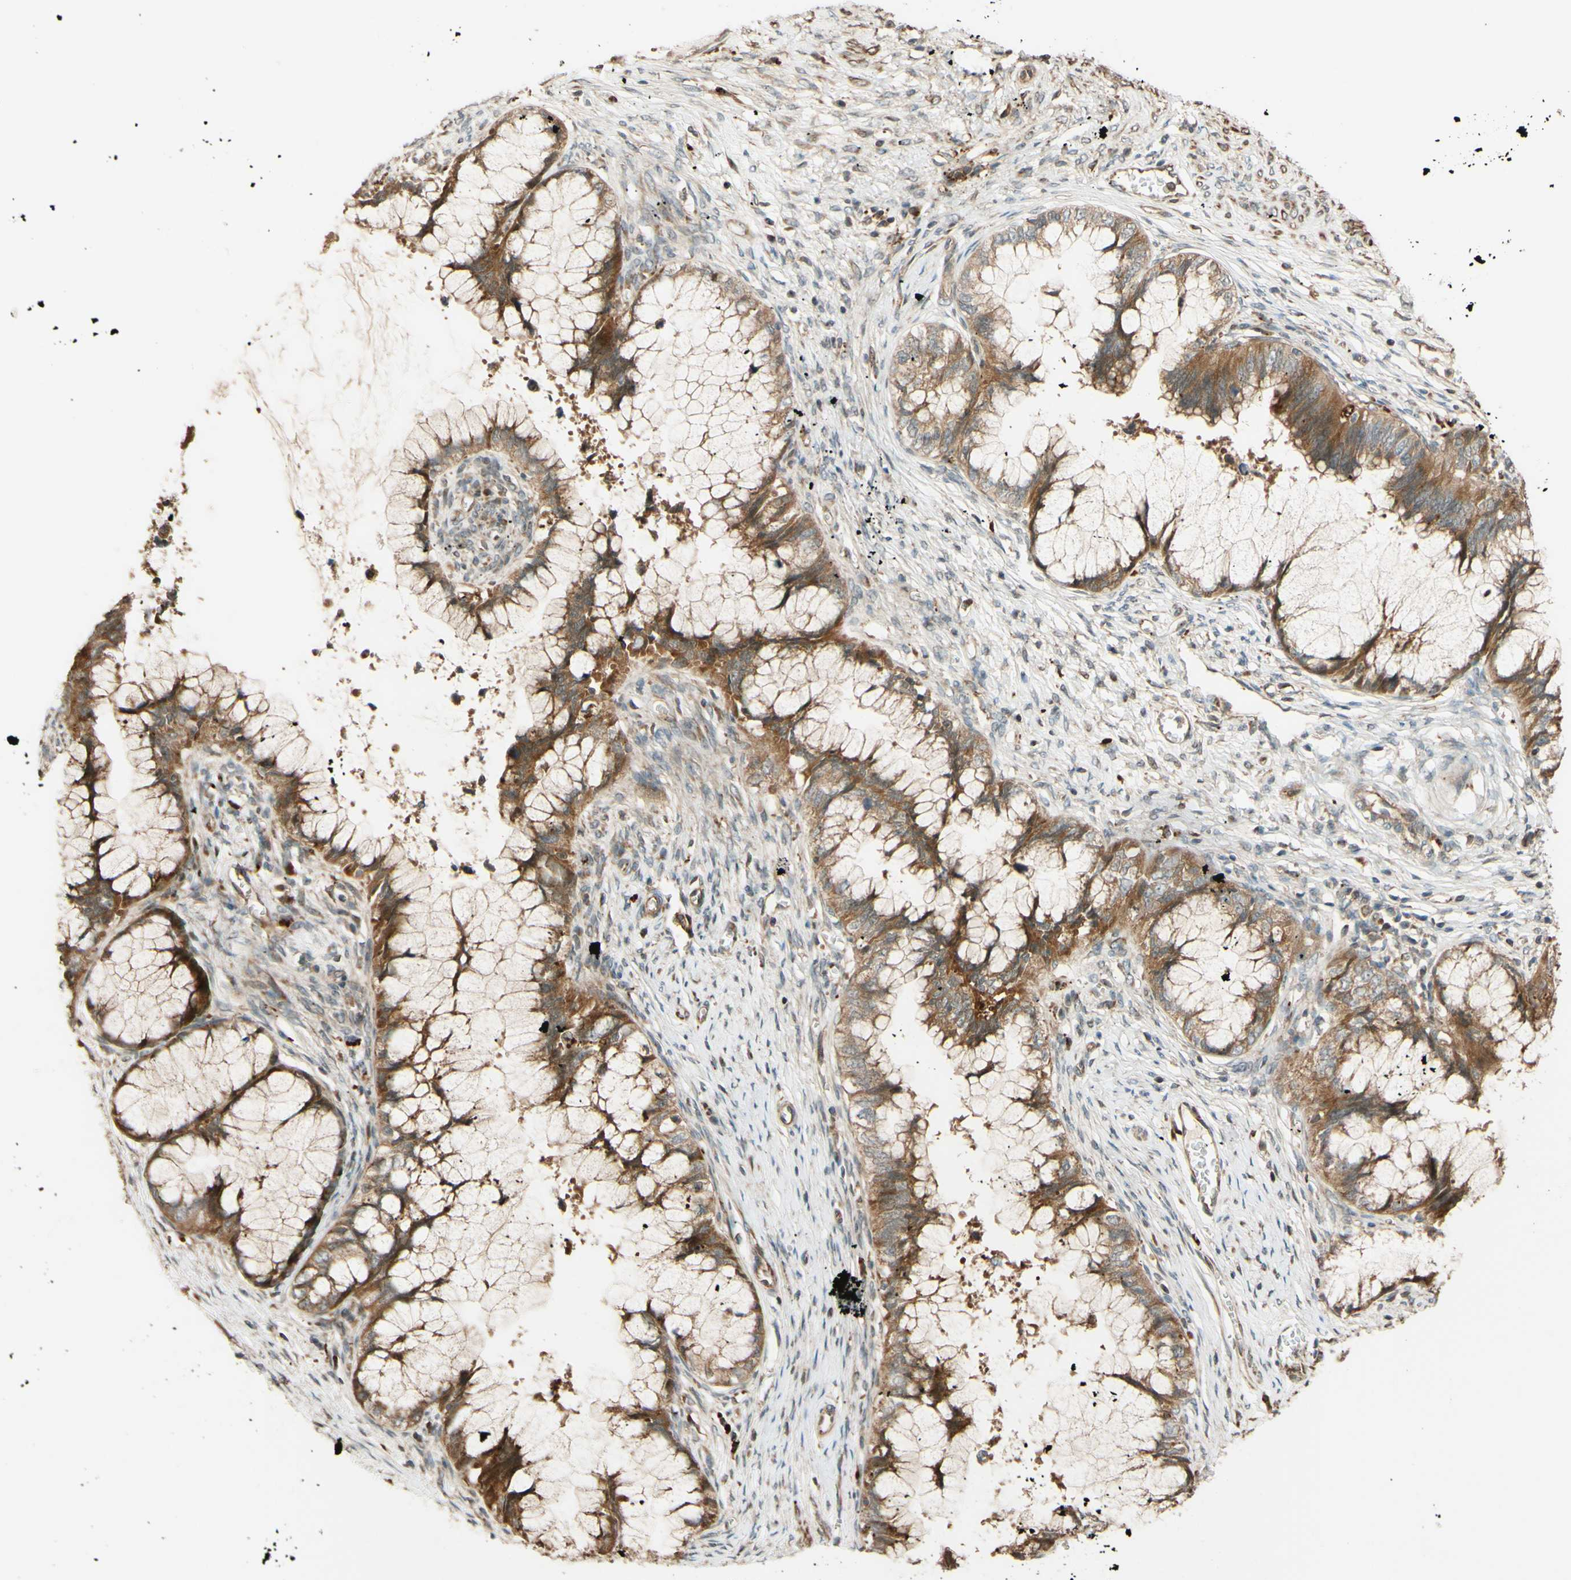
{"staining": {"intensity": "moderate", "quantity": ">75%", "location": "cytoplasmic/membranous"}, "tissue": "cervical cancer", "cell_type": "Tumor cells", "image_type": "cancer", "snomed": [{"axis": "morphology", "description": "Adenocarcinoma, NOS"}, {"axis": "topography", "description": "Cervix"}], "caption": "Human adenocarcinoma (cervical) stained for a protein (brown) reveals moderate cytoplasmic/membranous positive expression in approximately >75% of tumor cells.", "gene": "RNF19A", "patient": {"sex": "female", "age": 44}}